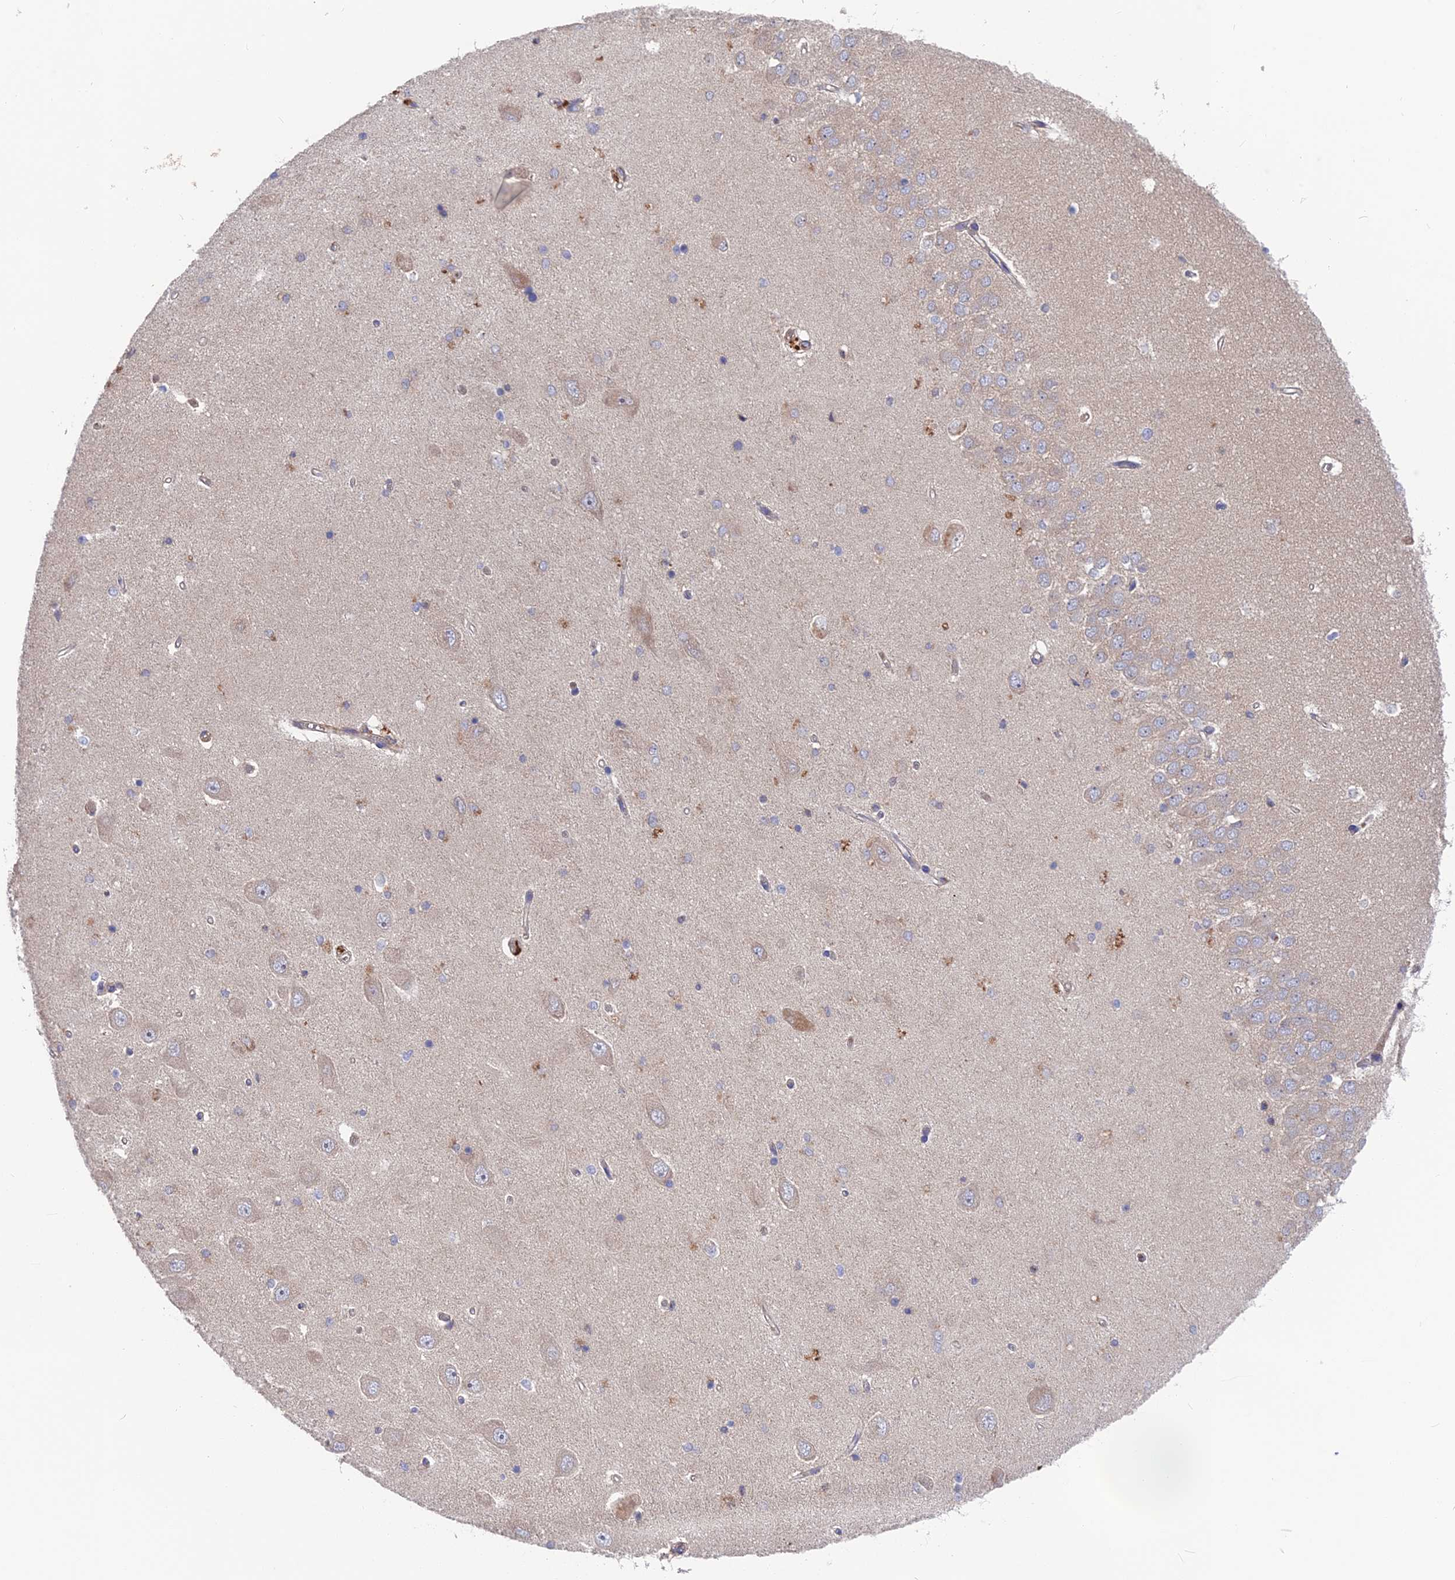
{"staining": {"intensity": "negative", "quantity": "none", "location": "none"}, "tissue": "hippocampus", "cell_type": "Glial cells", "image_type": "normal", "snomed": [{"axis": "morphology", "description": "Normal tissue, NOS"}, {"axis": "topography", "description": "Hippocampus"}], "caption": "High magnification brightfield microscopy of benign hippocampus stained with DAB (brown) and counterstained with hematoxylin (blue): glial cells show no significant staining.", "gene": "CPNE7", "patient": {"sex": "male", "age": 45}}